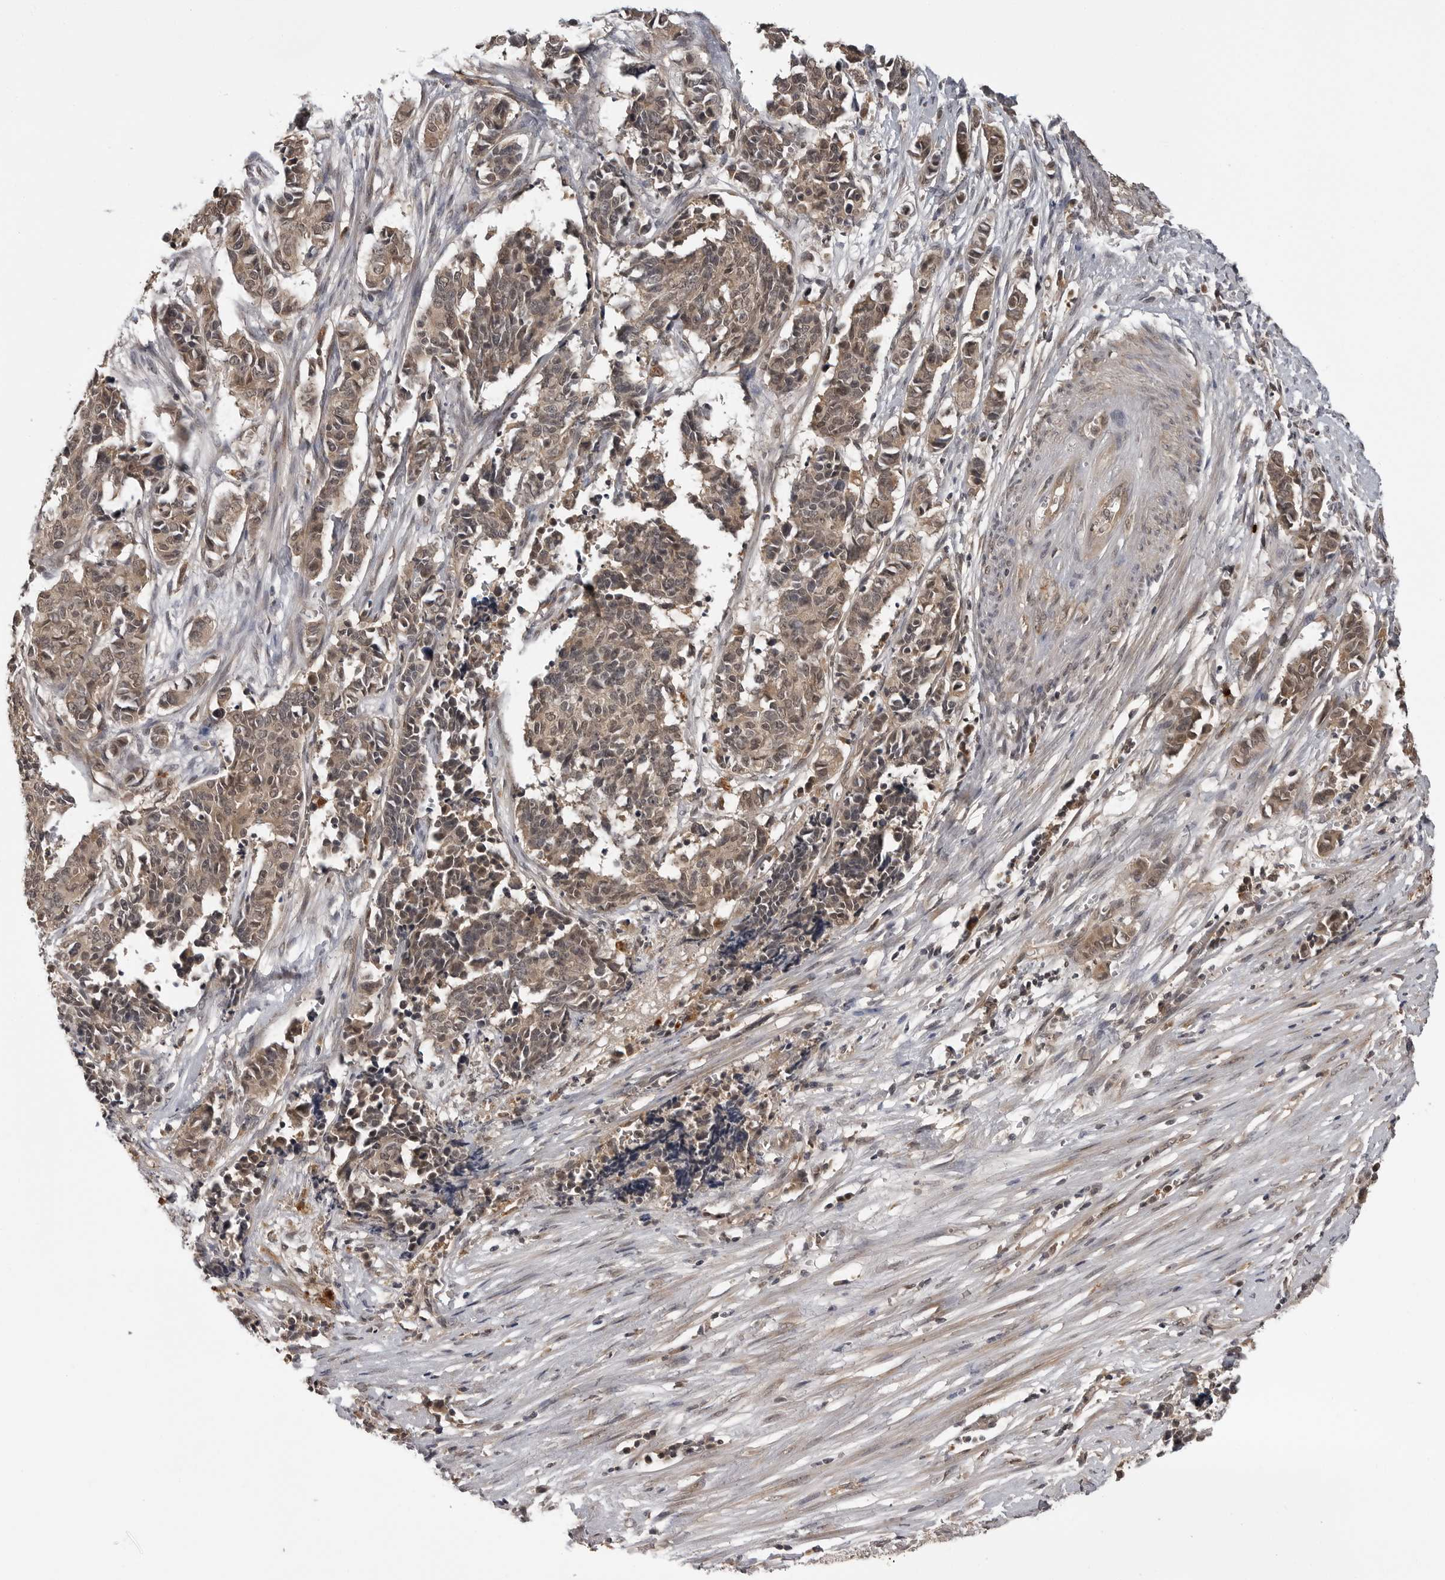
{"staining": {"intensity": "weak", "quantity": ">75%", "location": "cytoplasmic/membranous,nuclear"}, "tissue": "cervical cancer", "cell_type": "Tumor cells", "image_type": "cancer", "snomed": [{"axis": "morphology", "description": "Normal tissue, NOS"}, {"axis": "morphology", "description": "Squamous cell carcinoma, NOS"}, {"axis": "topography", "description": "Cervix"}], "caption": "This micrograph shows immunohistochemistry (IHC) staining of human squamous cell carcinoma (cervical), with low weak cytoplasmic/membranous and nuclear expression in about >75% of tumor cells.", "gene": "IL24", "patient": {"sex": "female", "age": 35}}